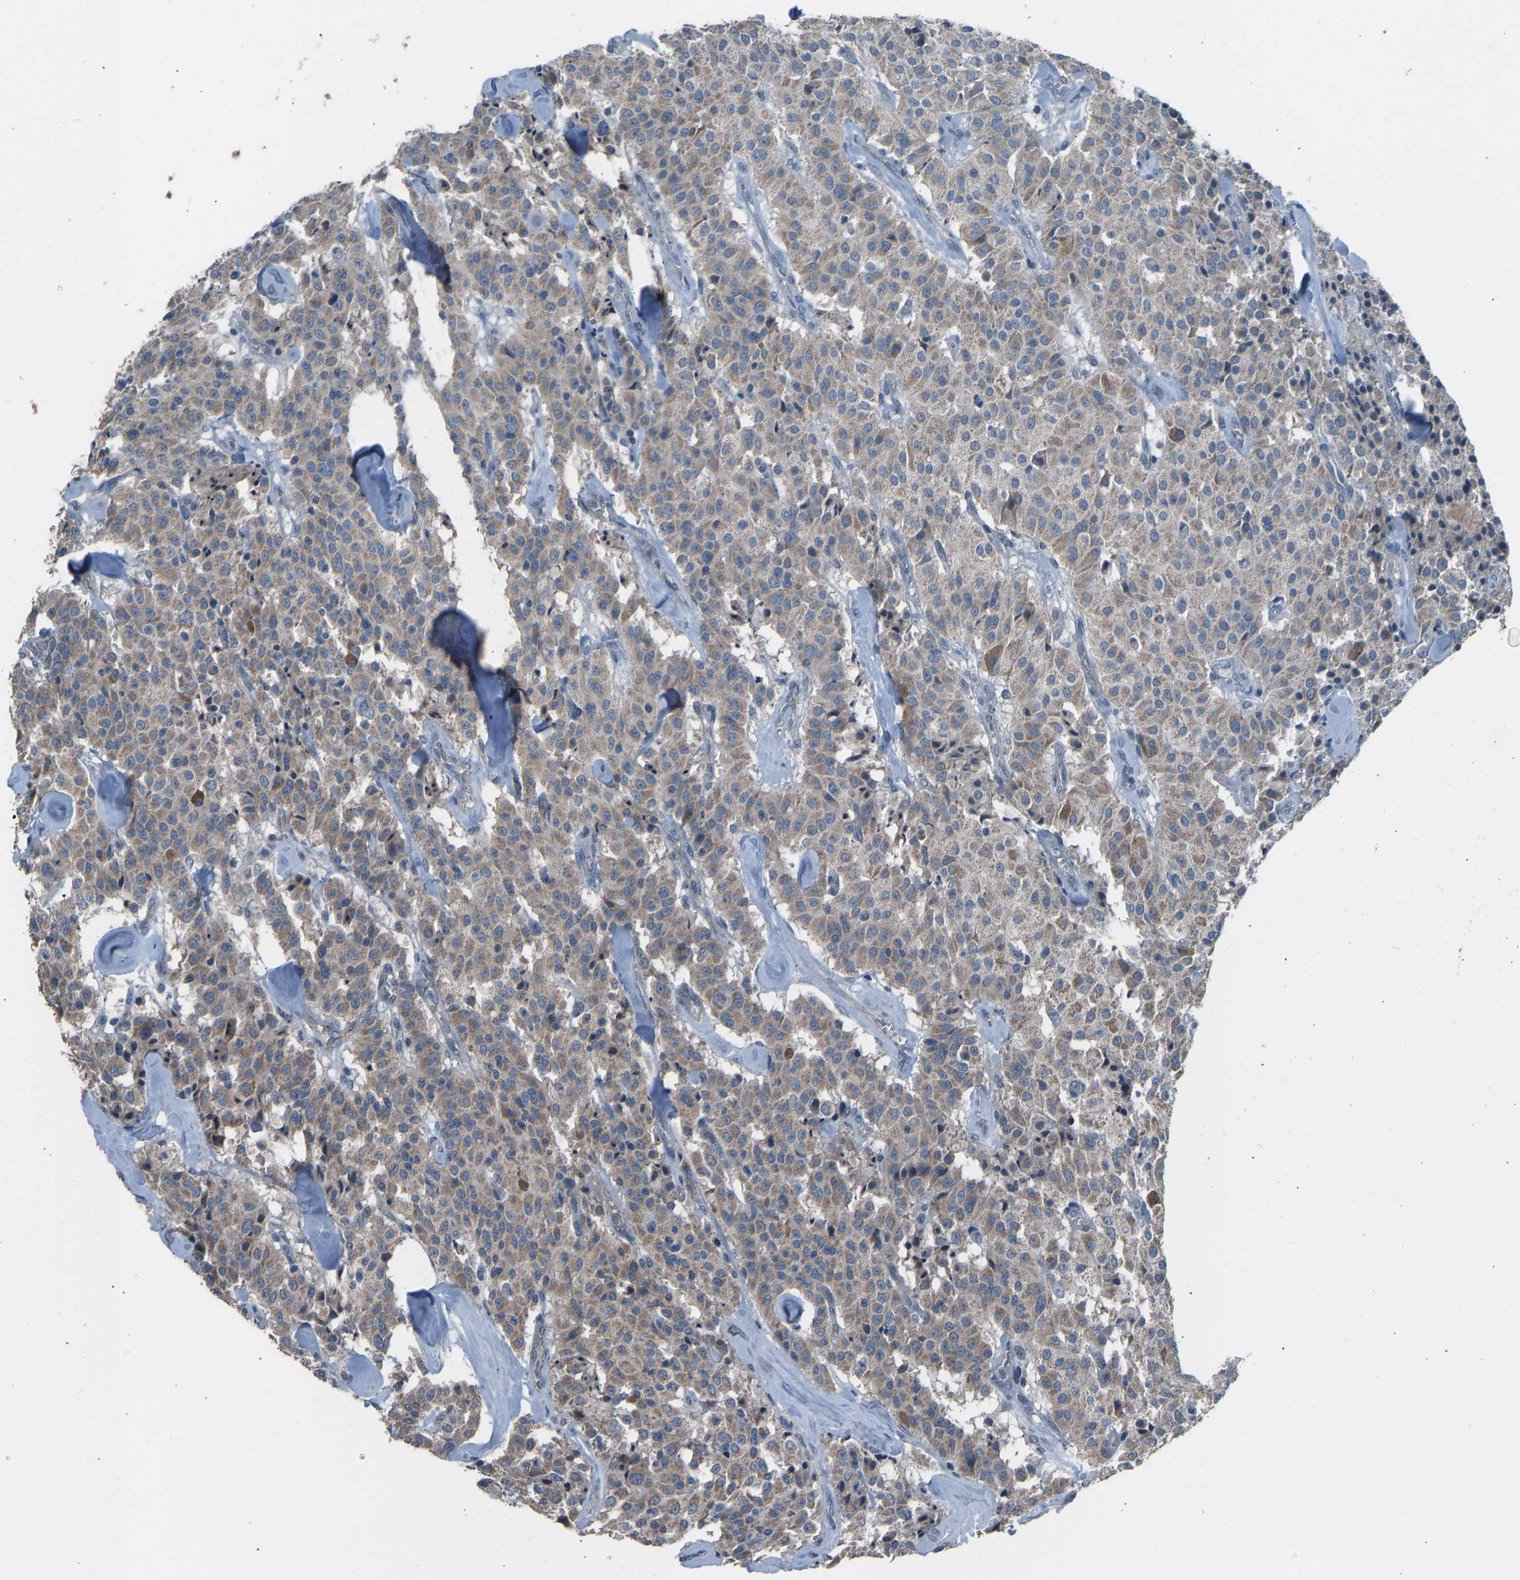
{"staining": {"intensity": "weak", "quantity": ">75%", "location": "cytoplasmic/membranous"}, "tissue": "carcinoid", "cell_type": "Tumor cells", "image_type": "cancer", "snomed": [{"axis": "morphology", "description": "Carcinoid, malignant, NOS"}, {"axis": "topography", "description": "Lung"}], "caption": "Immunohistochemical staining of human carcinoid exhibits weak cytoplasmic/membranous protein positivity in approximately >75% of tumor cells.", "gene": "TGFBR3", "patient": {"sex": "male", "age": 30}}